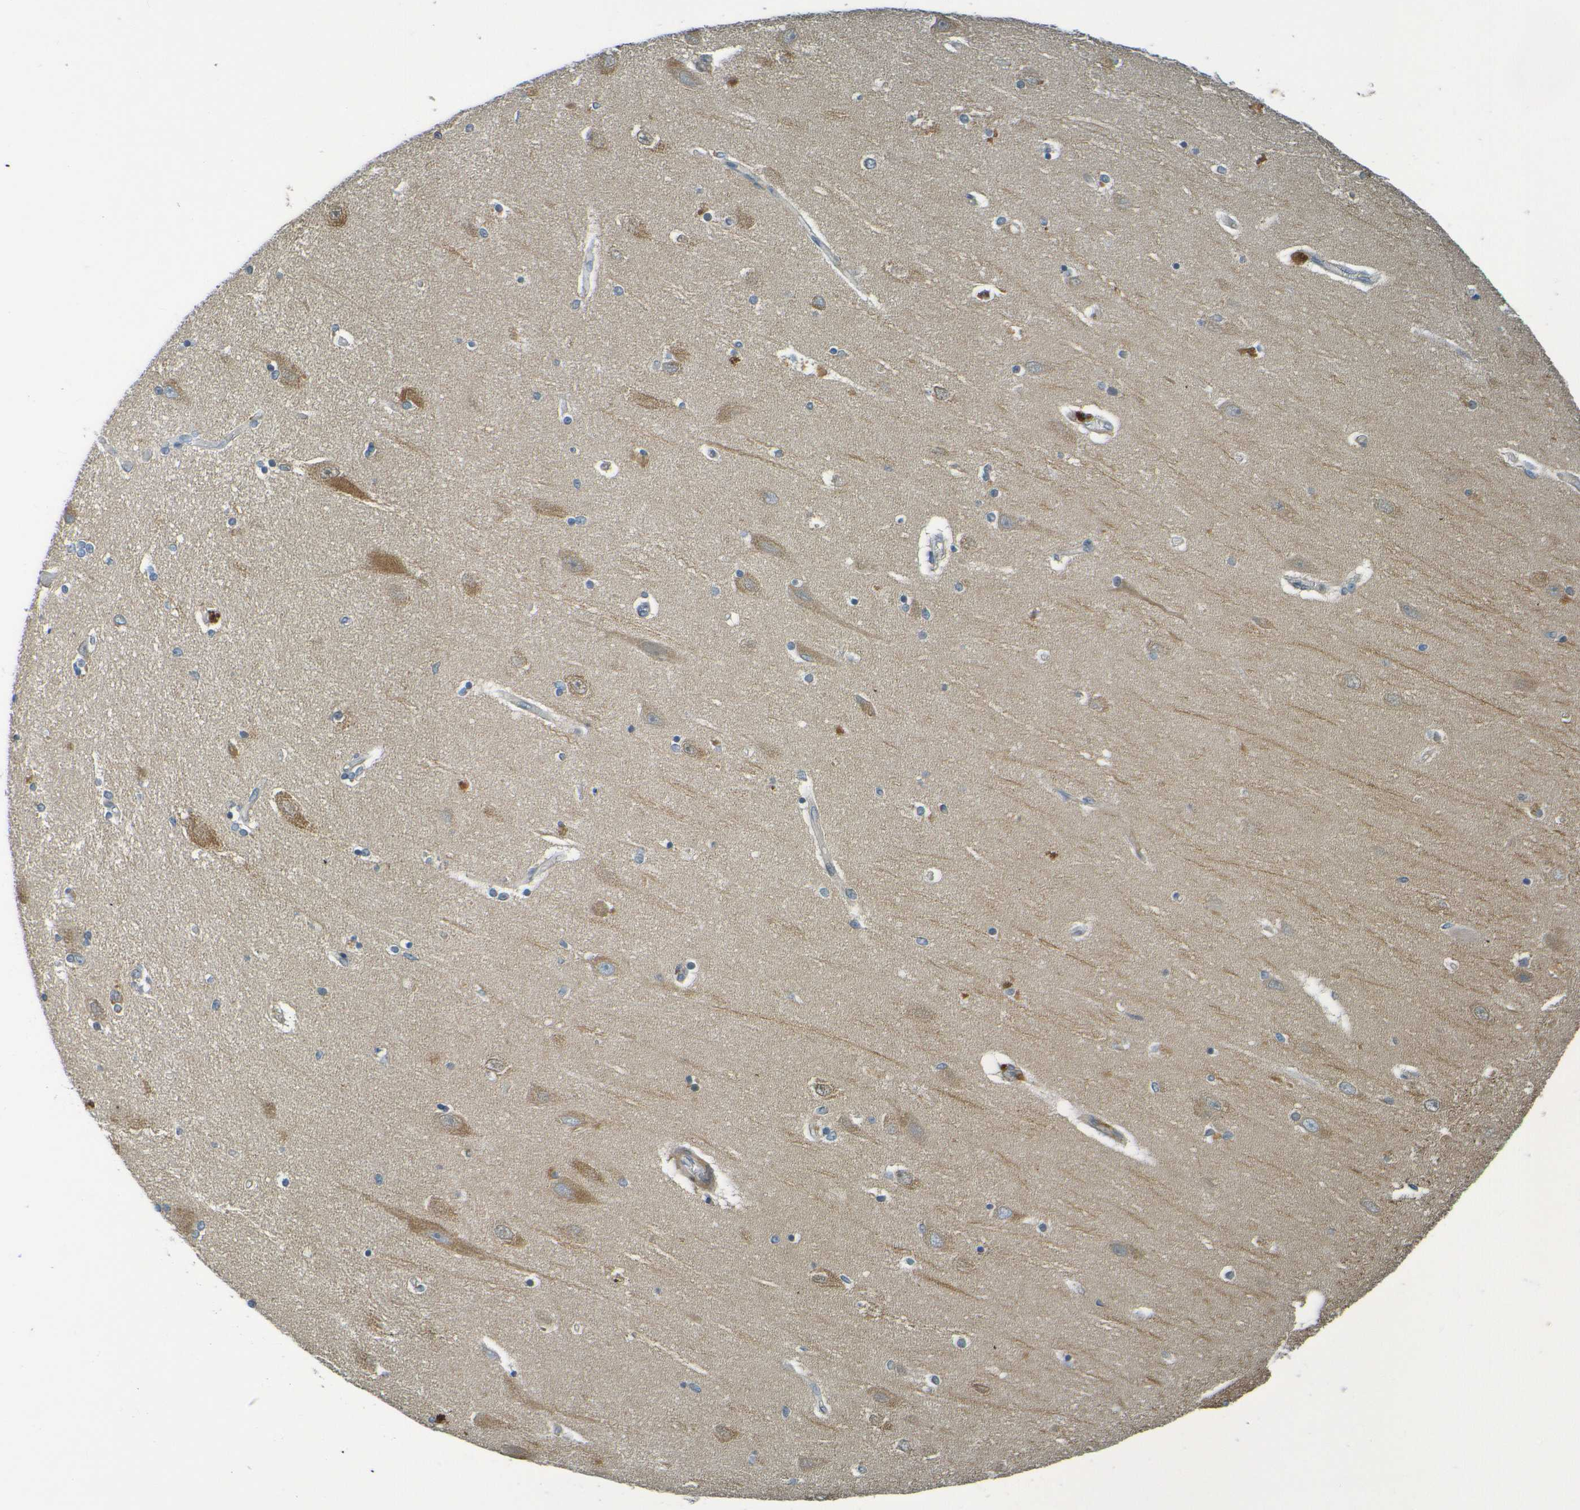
{"staining": {"intensity": "weak", "quantity": "<25%", "location": "cytoplasmic/membranous"}, "tissue": "hippocampus", "cell_type": "Glial cells", "image_type": "normal", "snomed": [{"axis": "morphology", "description": "Normal tissue, NOS"}, {"axis": "topography", "description": "Hippocampus"}], "caption": "Glial cells show no significant protein staining in unremarkable hippocampus. (IHC, brightfield microscopy, high magnification).", "gene": "CYP4F2", "patient": {"sex": "female", "age": 54}}